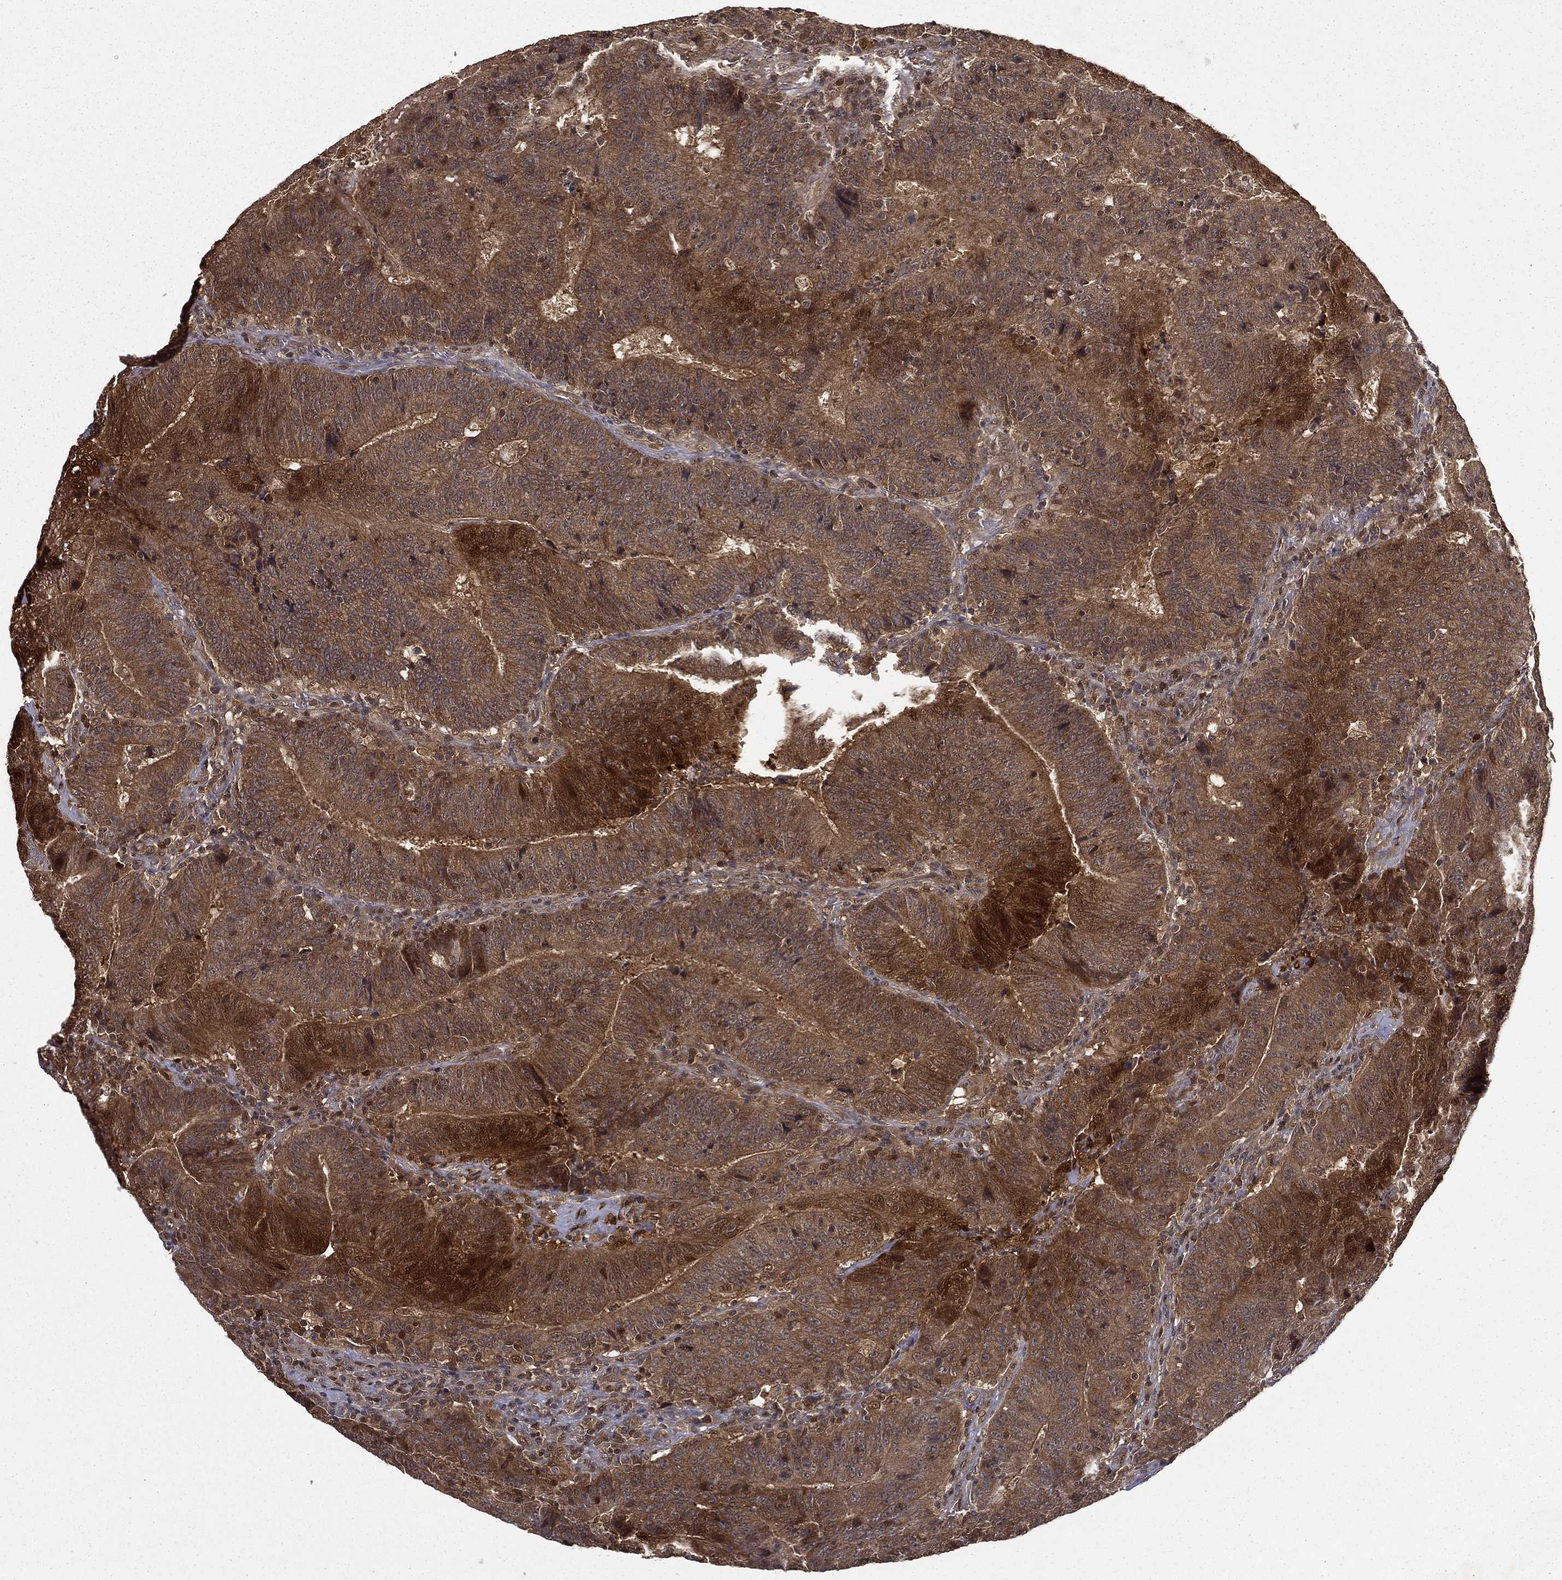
{"staining": {"intensity": "moderate", "quantity": ">75%", "location": "cytoplasmic/membranous"}, "tissue": "colorectal cancer", "cell_type": "Tumor cells", "image_type": "cancer", "snomed": [{"axis": "morphology", "description": "Adenocarcinoma, NOS"}, {"axis": "topography", "description": "Colon"}], "caption": "Immunohistochemical staining of human colorectal cancer shows medium levels of moderate cytoplasmic/membranous protein positivity in about >75% of tumor cells. (Stains: DAB in brown, nuclei in blue, Microscopy: brightfield microscopy at high magnification).", "gene": "FGD1", "patient": {"sex": "female", "age": 75}}